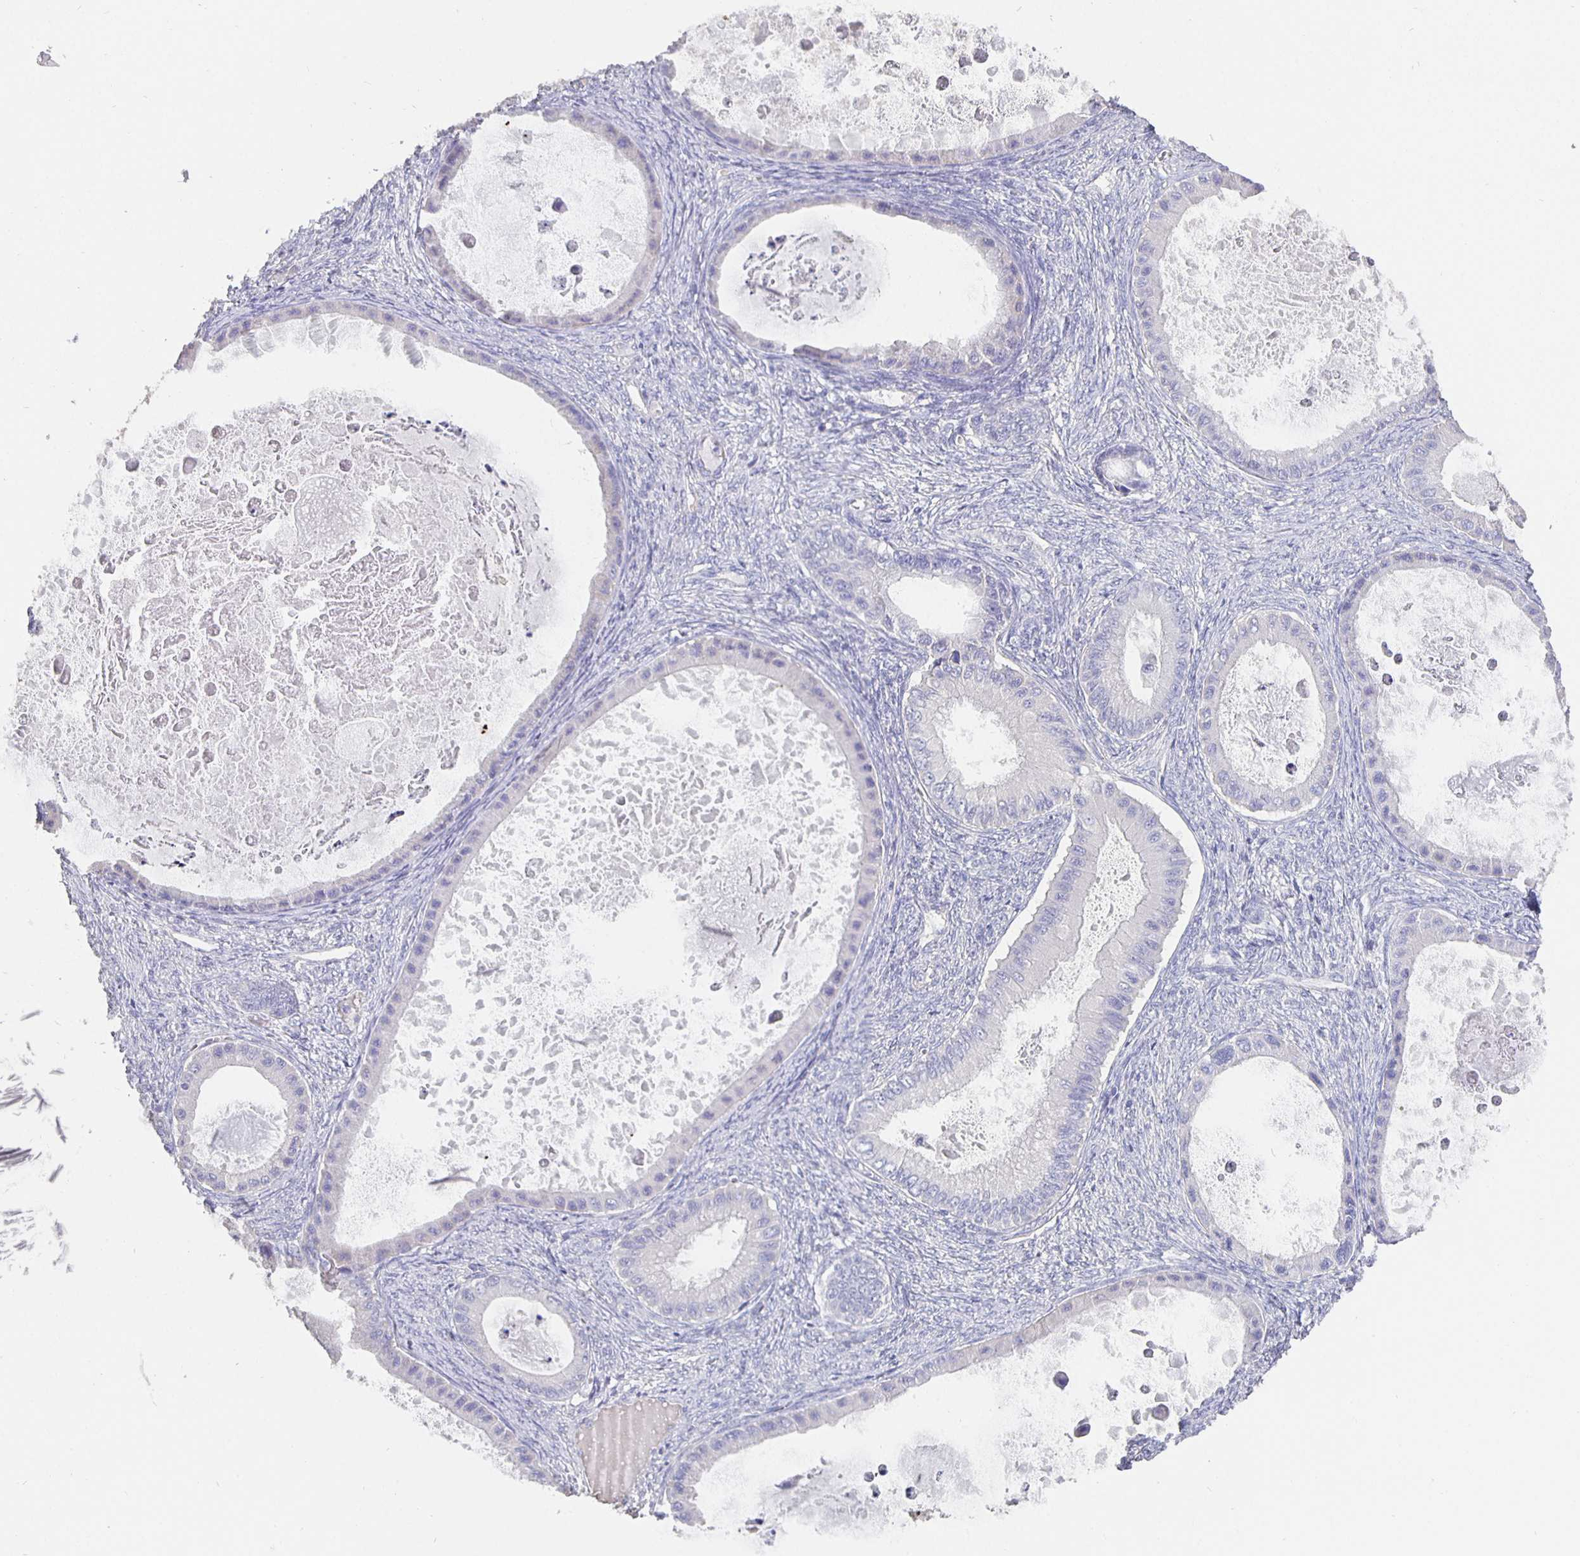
{"staining": {"intensity": "negative", "quantity": "none", "location": "none"}, "tissue": "ovarian cancer", "cell_type": "Tumor cells", "image_type": "cancer", "snomed": [{"axis": "morphology", "description": "Cystadenocarcinoma, mucinous, NOS"}, {"axis": "topography", "description": "Ovary"}], "caption": "This is an immunohistochemistry (IHC) histopathology image of human ovarian cancer (mucinous cystadenocarcinoma). There is no expression in tumor cells.", "gene": "CFAP74", "patient": {"sex": "female", "age": 64}}